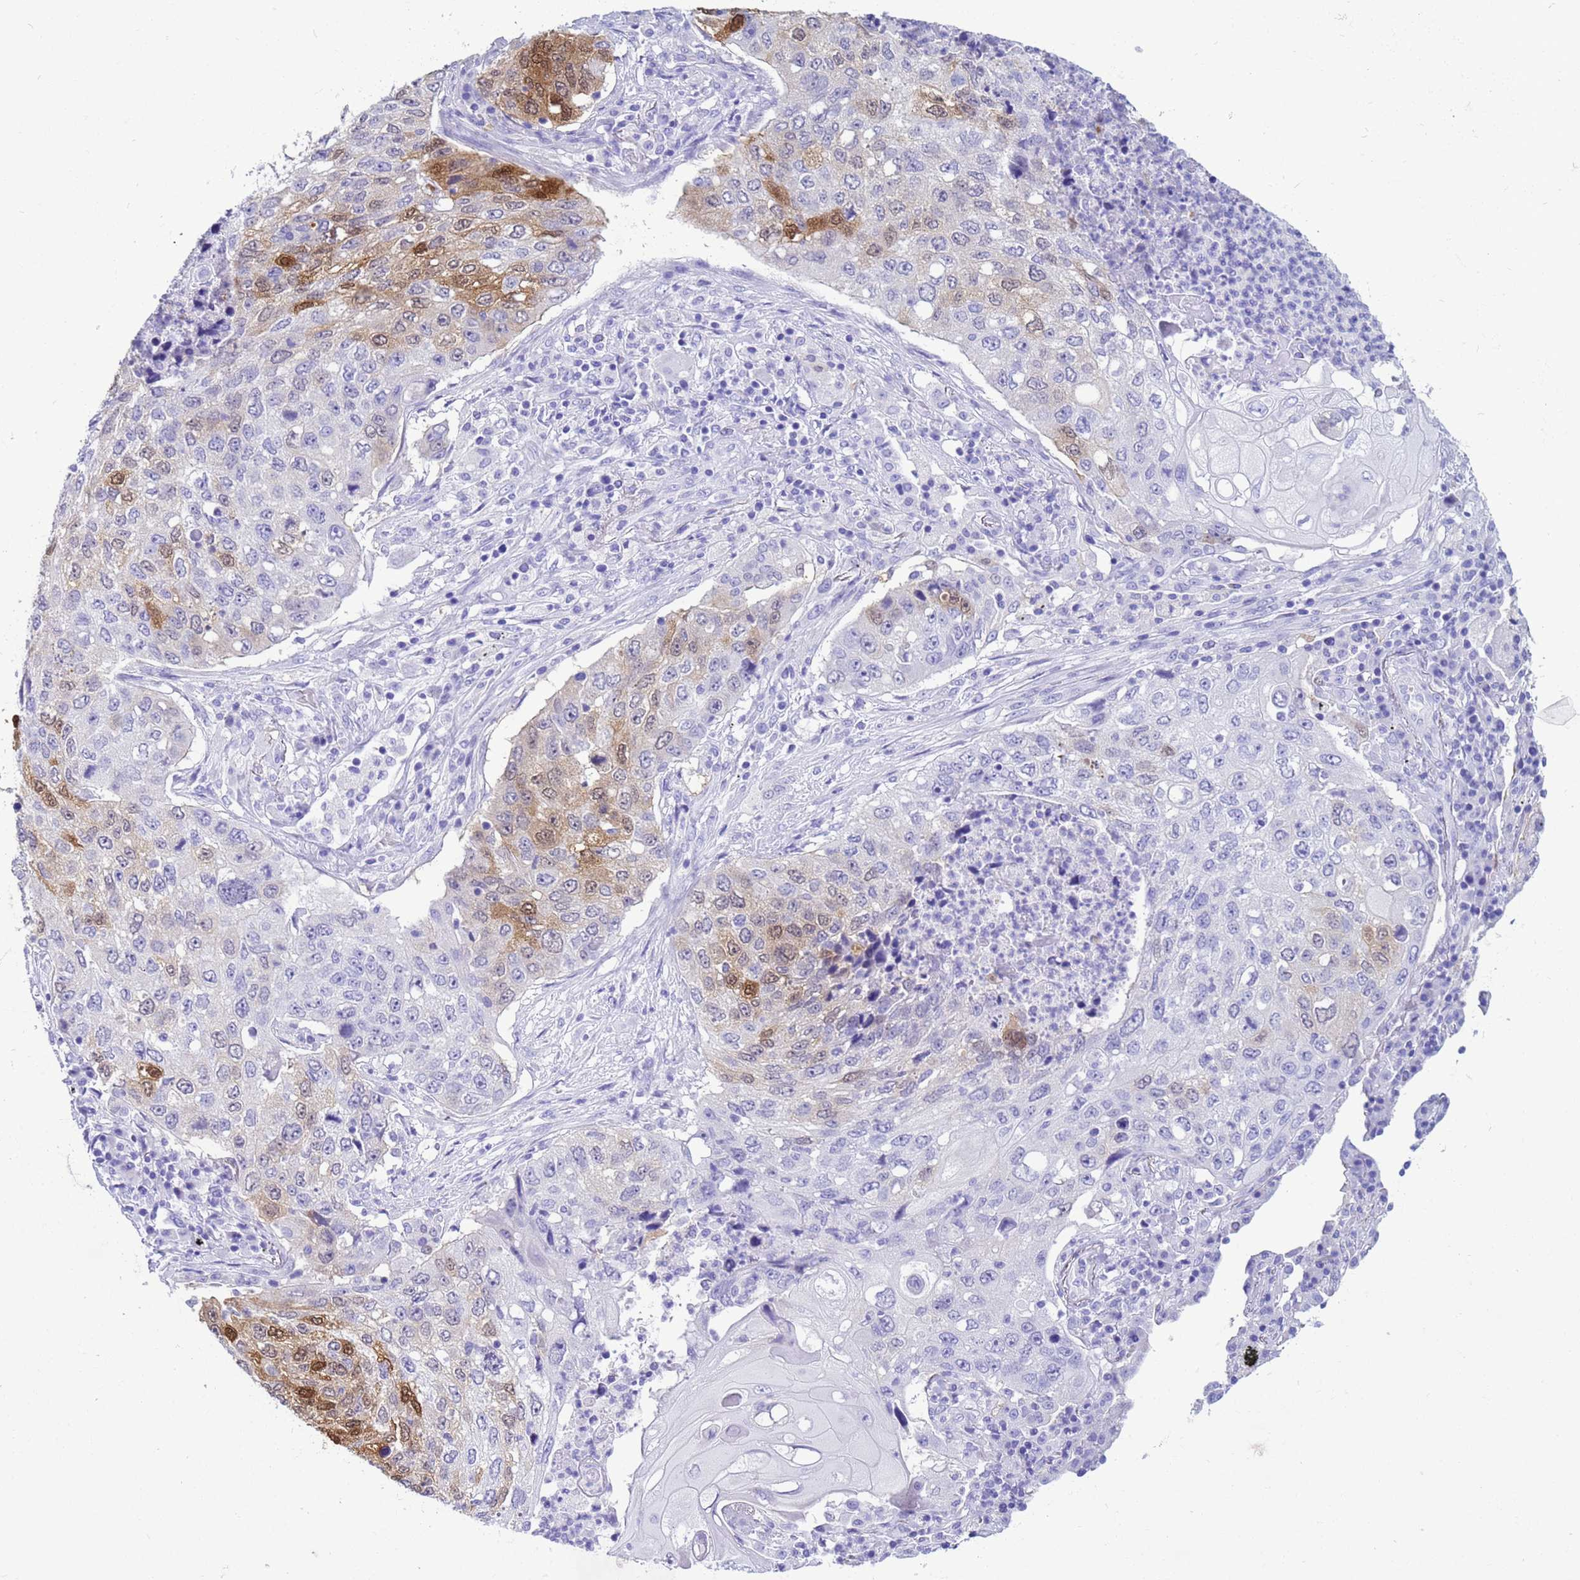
{"staining": {"intensity": "moderate", "quantity": "<25%", "location": "cytoplasmic/membranous,nuclear"}, "tissue": "lung cancer", "cell_type": "Tumor cells", "image_type": "cancer", "snomed": [{"axis": "morphology", "description": "Squamous cell carcinoma, NOS"}, {"axis": "topography", "description": "Lung"}], "caption": "Human lung cancer stained with a protein marker exhibits moderate staining in tumor cells.", "gene": "AKR1C2", "patient": {"sex": "female", "age": 63}}